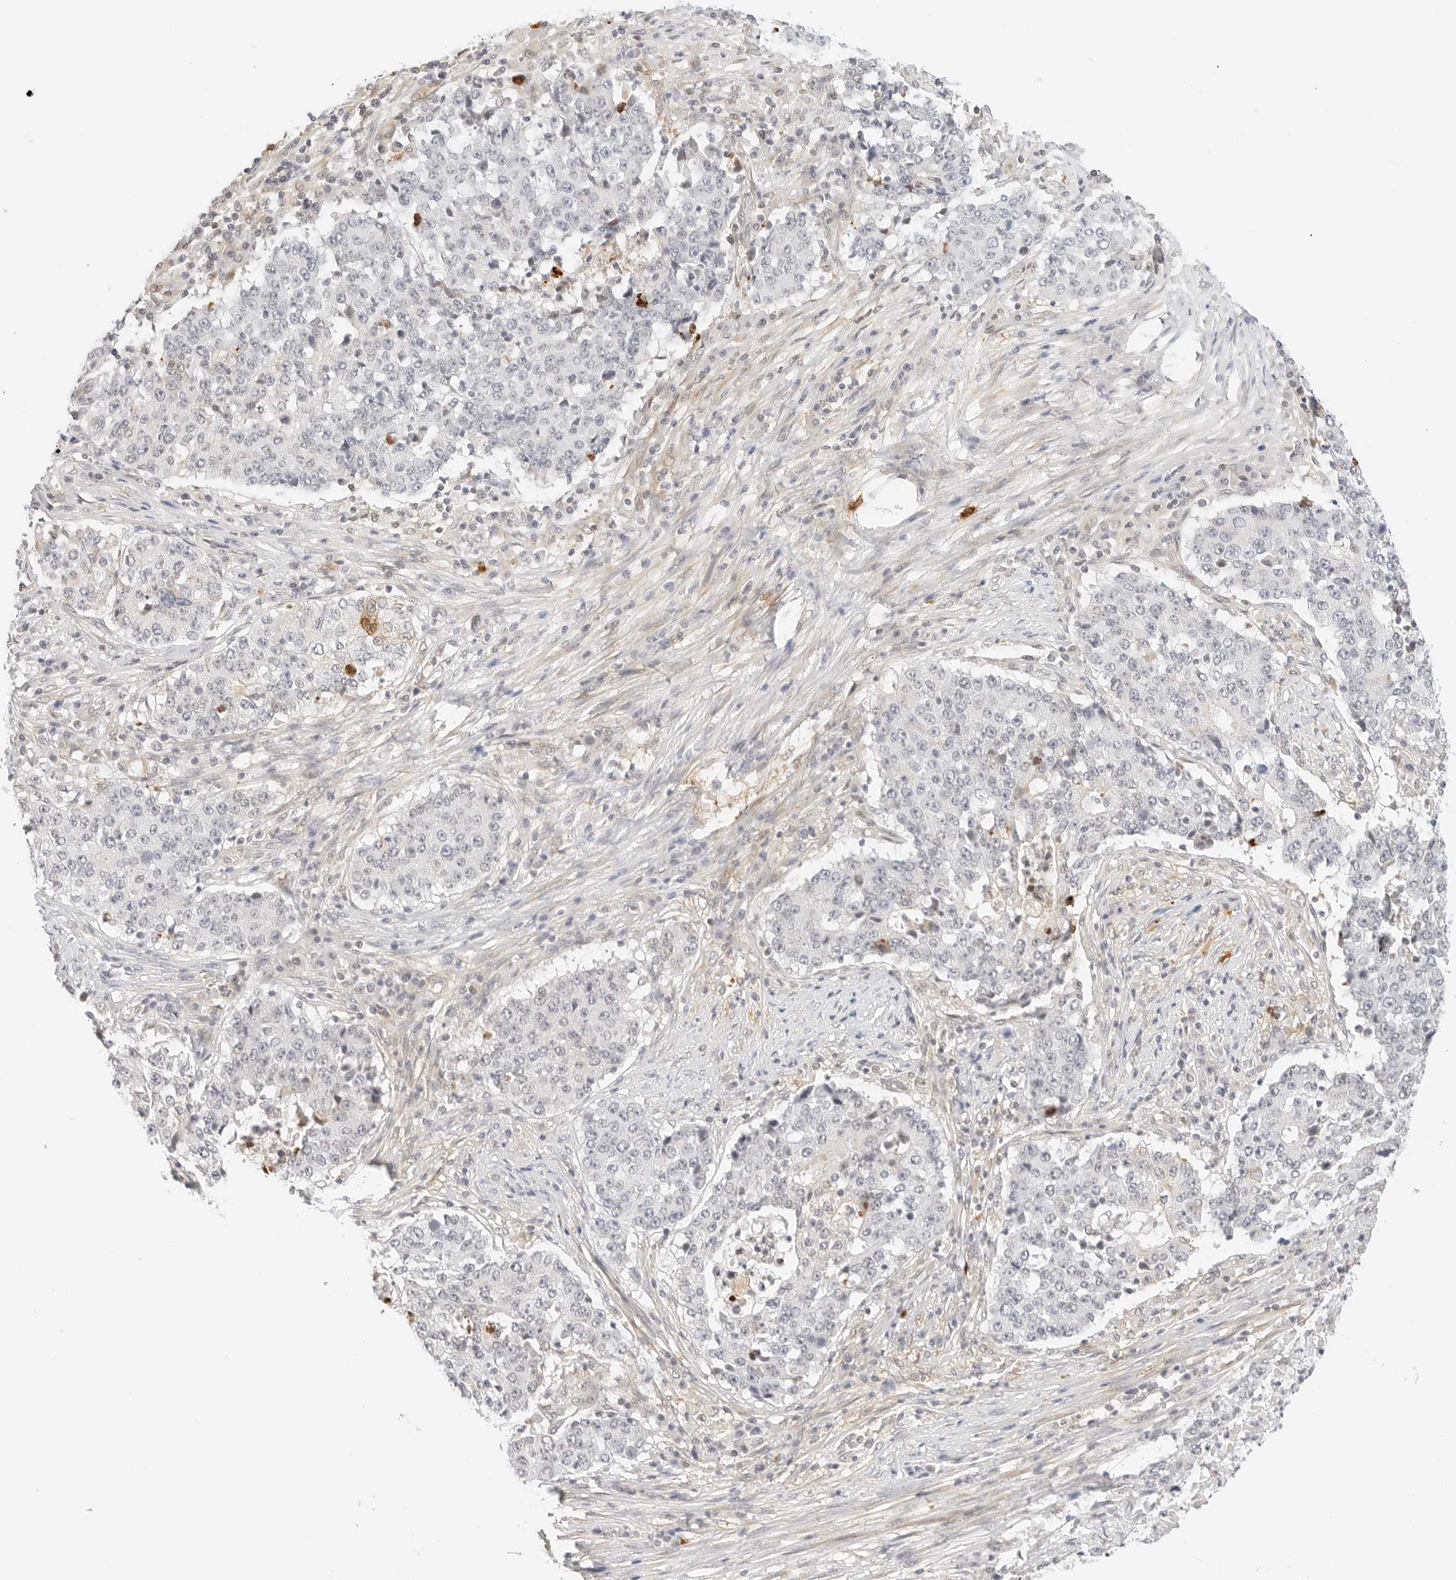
{"staining": {"intensity": "negative", "quantity": "none", "location": "none"}, "tissue": "stomach cancer", "cell_type": "Tumor cells", "image_type": "cancer", "snomed": [{"axis": "morphology", "description": "Adenocarcinoma, NOS"}, {"axis": "topography", "description": "Stomach"}], "caption": "The micrograph shows no staining of tumor cells in stomach adenocarcinoma.", "gene": "TEKT2", "patient": {"sex": "male", "age": 59}}